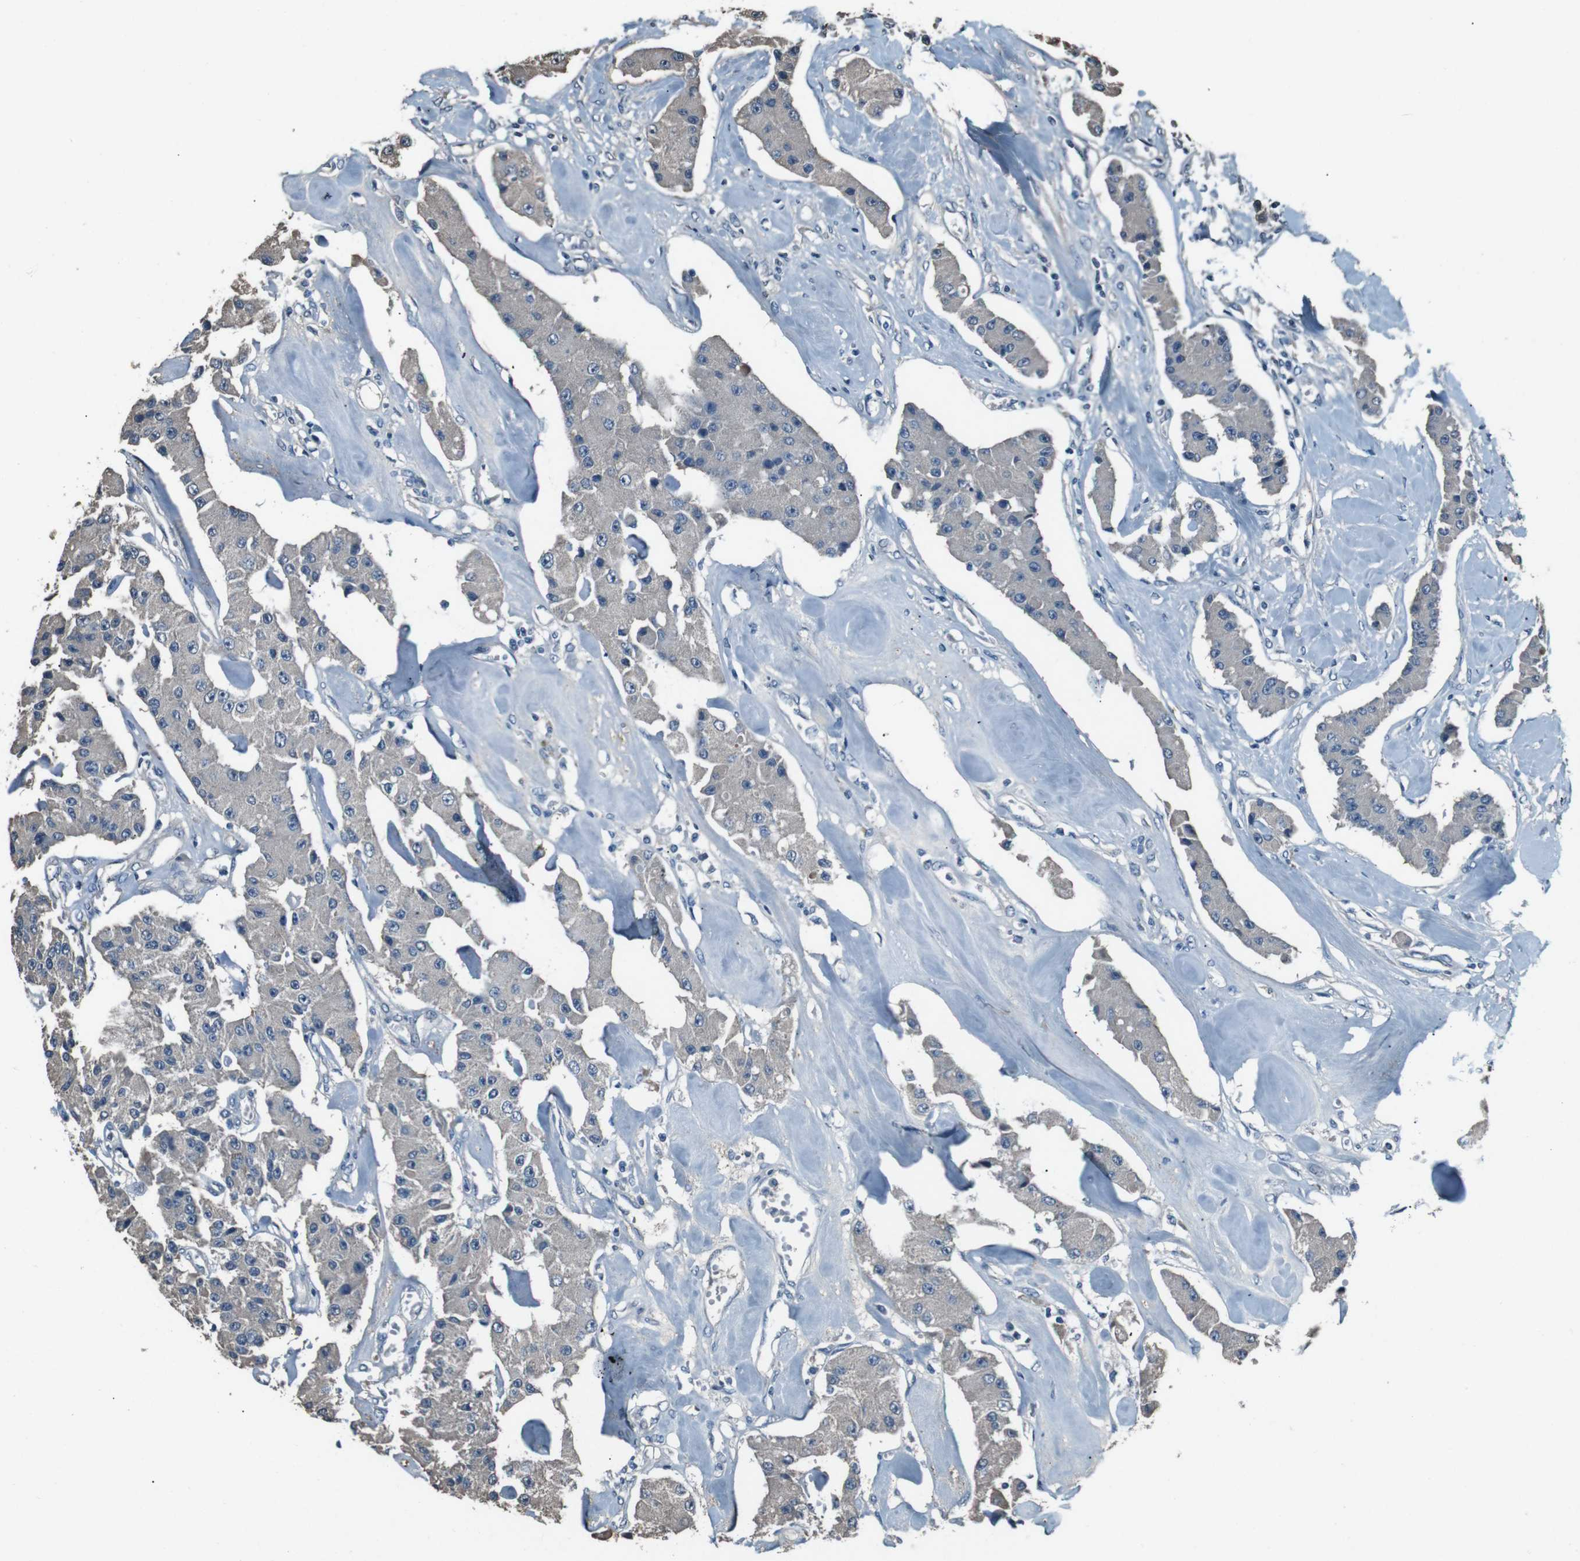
{"staining": {"intensity": "weak", "quantity": ">75%", "location": "cytoplasmic/membranous"}, "tissue": "carcinoid", "cell_type": "Tumor cells", "image_type": "cancer", "snomed": [{"axis": "morphology", "description": "Carcinoid, malignant, NOS"}, {"axis": "topography", "description": "Pancreas"}], "caption": "Immunohistochemical staining of carcinoid reveals low levels of weak cytoplasmic/membranous protein positivity in about >75% of tumor cells. (Stains: DAB in brown, nuclei in blue, Microscopy: brightfield microscopy at high magnification).", "gene": "LEP", "patient": {"sex": "male", "age": 41}}